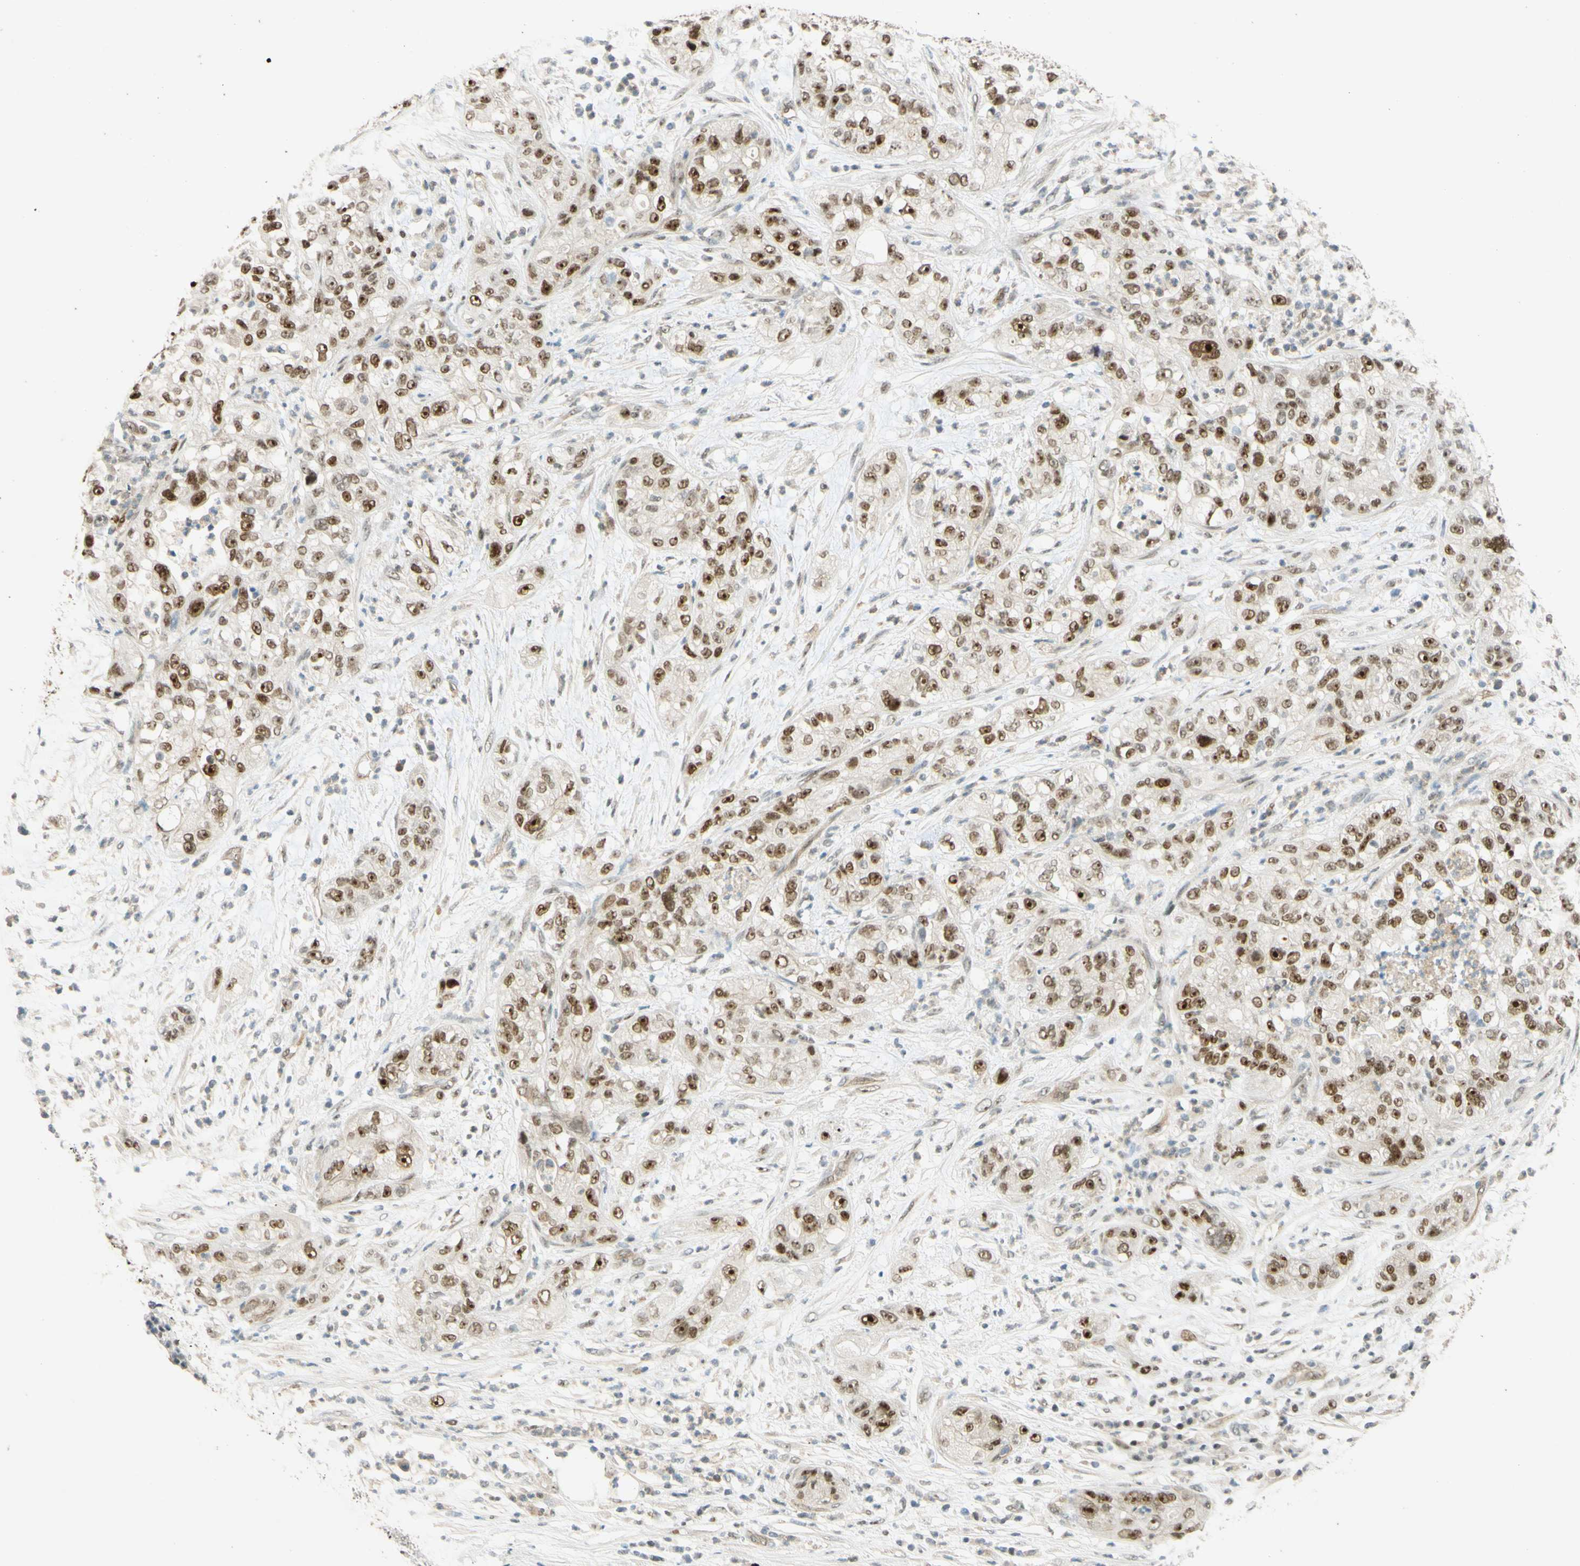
{"staining": {"intensity": "strong", "quantity": ">75%", "location": "nuclear"}, "tissue": "pancreatic cancer", "cell_type": "Tumor cells", "image_type": "cancer", "snomed": [{"axis": "morphology", "description": "Adenocarcinoma, NOS"}, {"axis": "topography", "description": "Pancreas"}], "caption": "A high amount of strong nuclear positivity is present in about >75% of tumor cells in adenocarcinoma (pancreatic) tissue.", "gene": "POLB", "patient": {"sex": "female", "age": 78}}